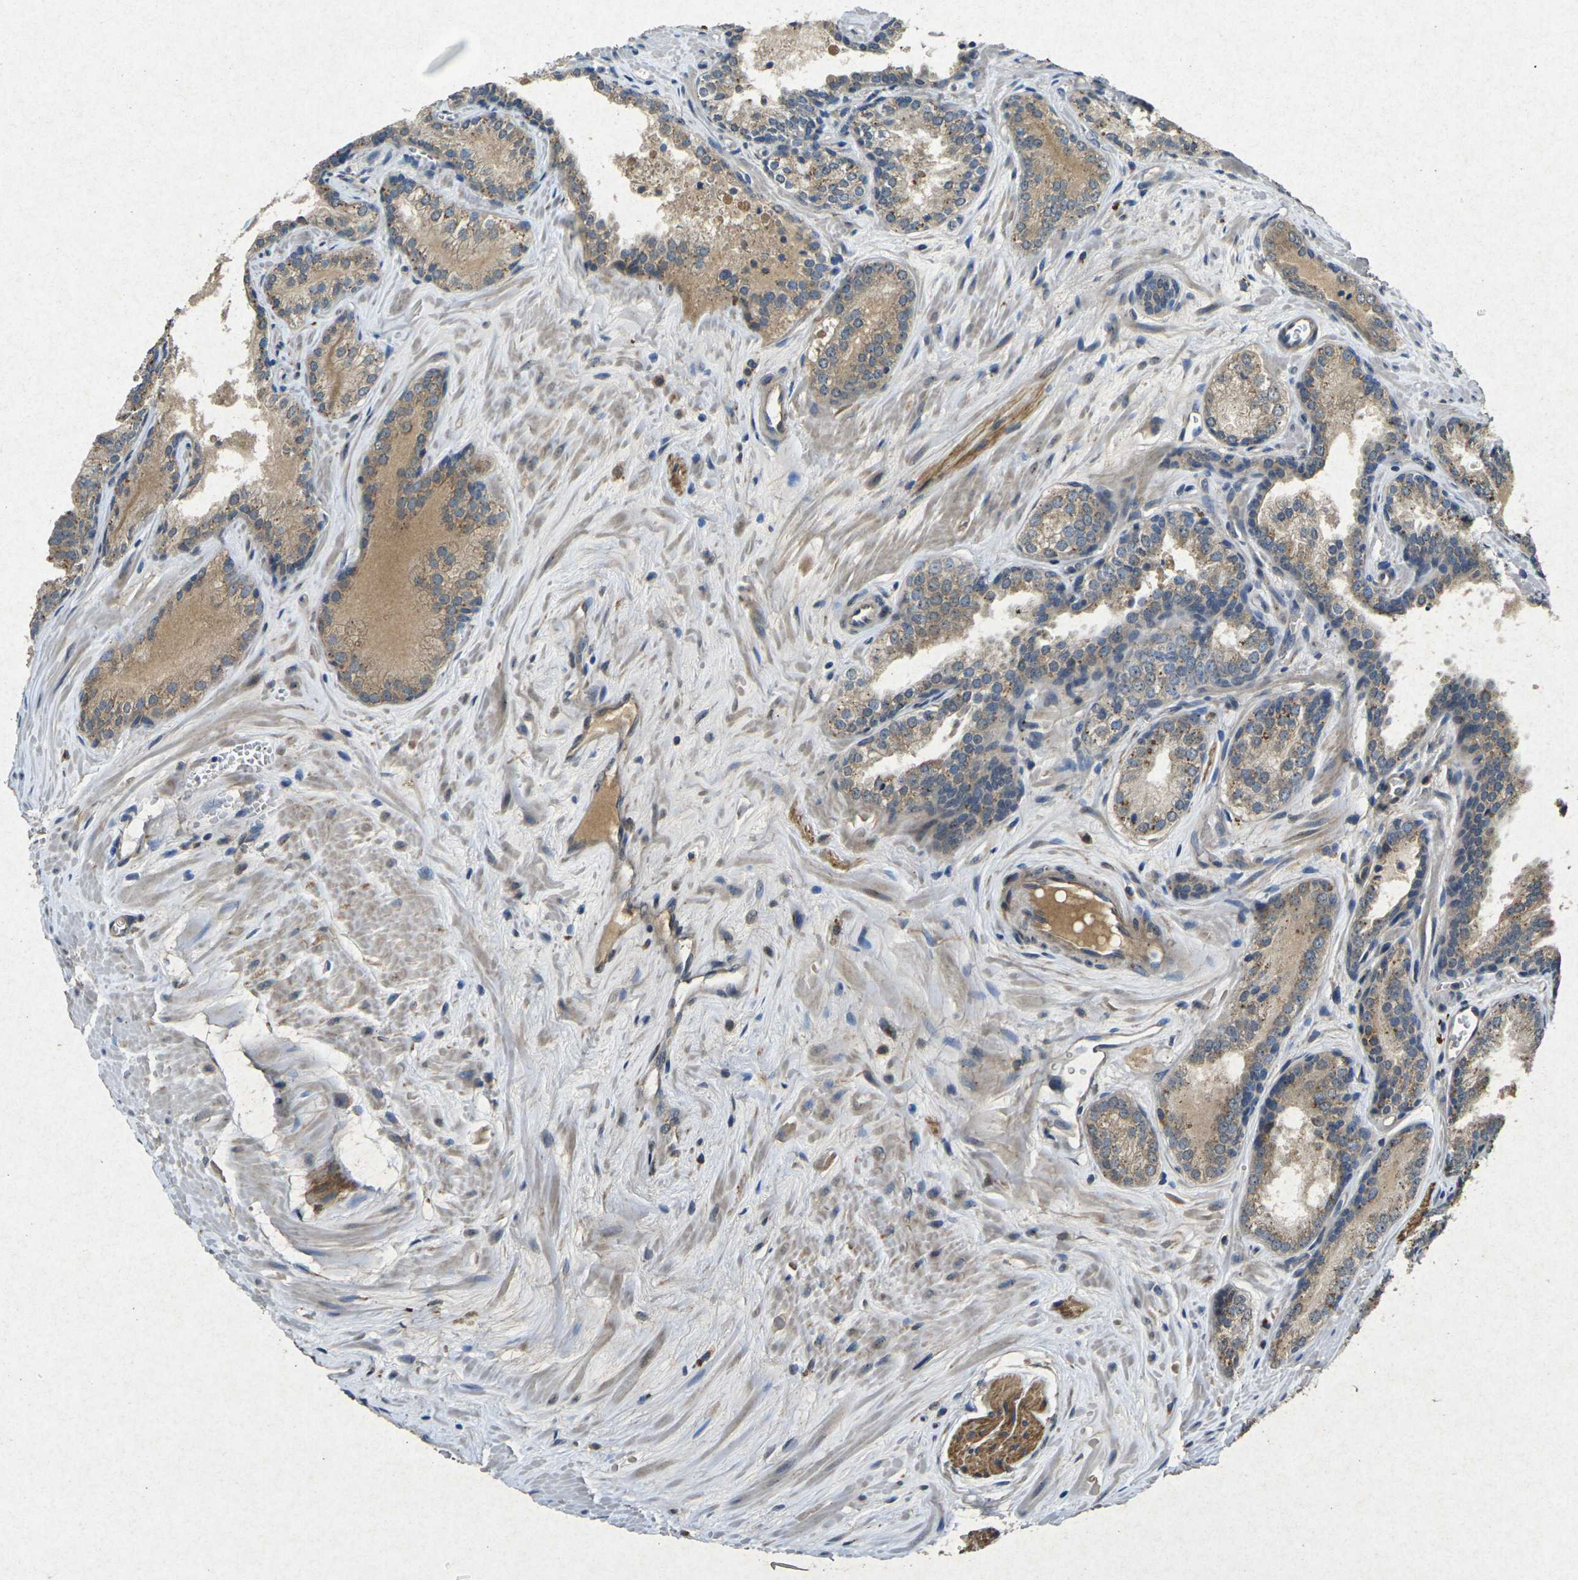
{"staining": {"intensity": "moderate", "quantity": ">75%", "location": "cytoplasmic/membranous"}, "tissue": "prostate cancer", "cell_type": "Tumor cells", "image_type": "cancer", "snomed": [{"axis": "morphology", "description": "Adenocarcinoma, Low grade"}, {"axis": "topography", "description": "Prostate"}], "caption": "Moderate cytoplasmic/membranous staining for a protein is seen in about >75% of tumor cells of prostate cancer (adenocarcinoma (low-grade)) using IHC.", "gene": "RGMA", "patient": {"sex": "male", "age": 60}}